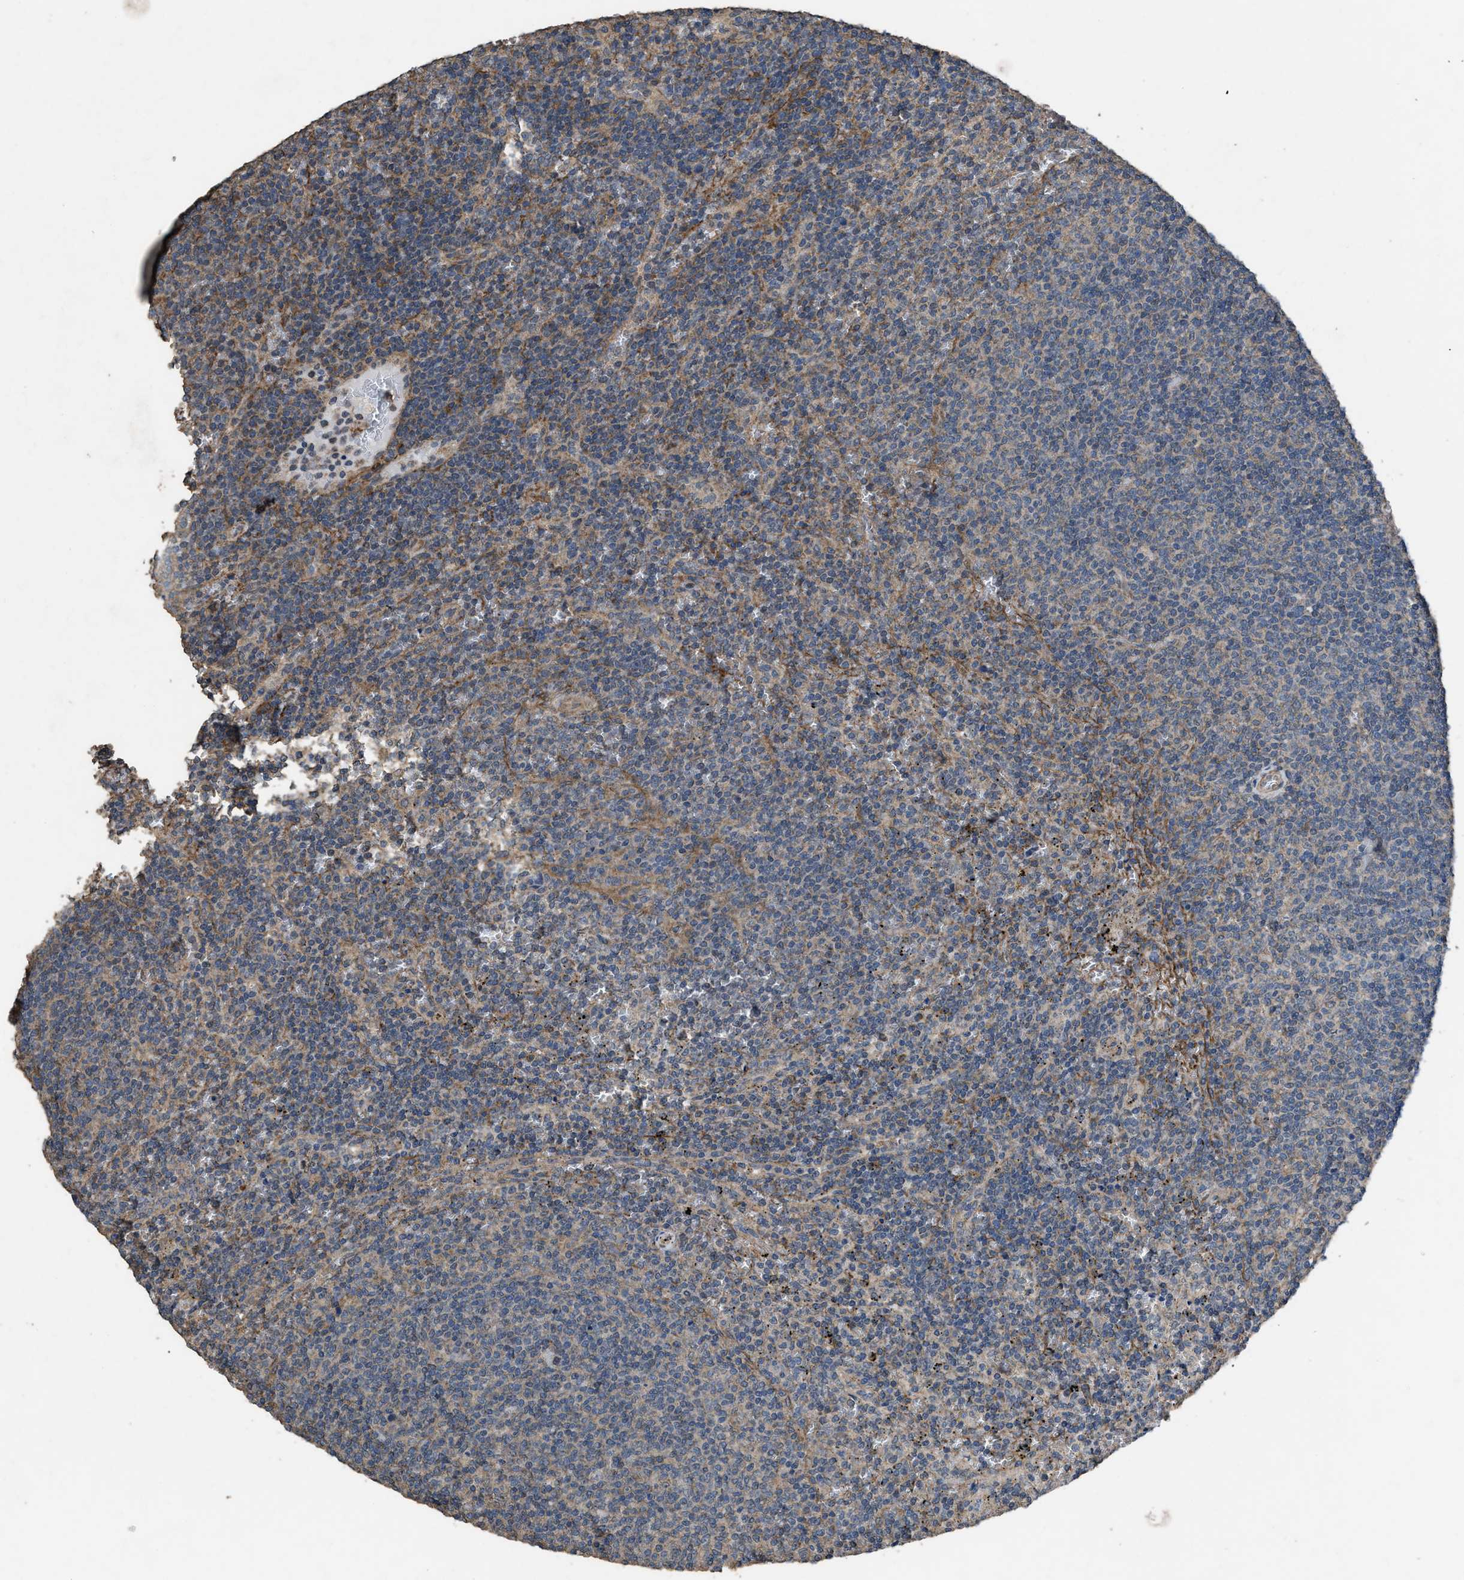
{"staining": {"intensity": "moderate", "quantity": "25%-75%", "location": "cytoplasmic/membranous"}, "tissue": "lymphoma", "cell_type": "Tumor cells", "image_type": "cancer", "snomed": [{"axis": "morphology", "description": "Malignant lymphoma, non-Hodgkin's type, Low grade"}, {"axis": "topography", "description": "Spleen"}], "caption": "Human malignant lymphoma, non-Hodgkin's type (low-grade) stained for a protein (brown) exhibits moderate cytoplasmic/membranous positive expression in about 25%-75% of tumor cells.", "gene": "ARL6", "patient": {"sex": "female", "age": 50}}